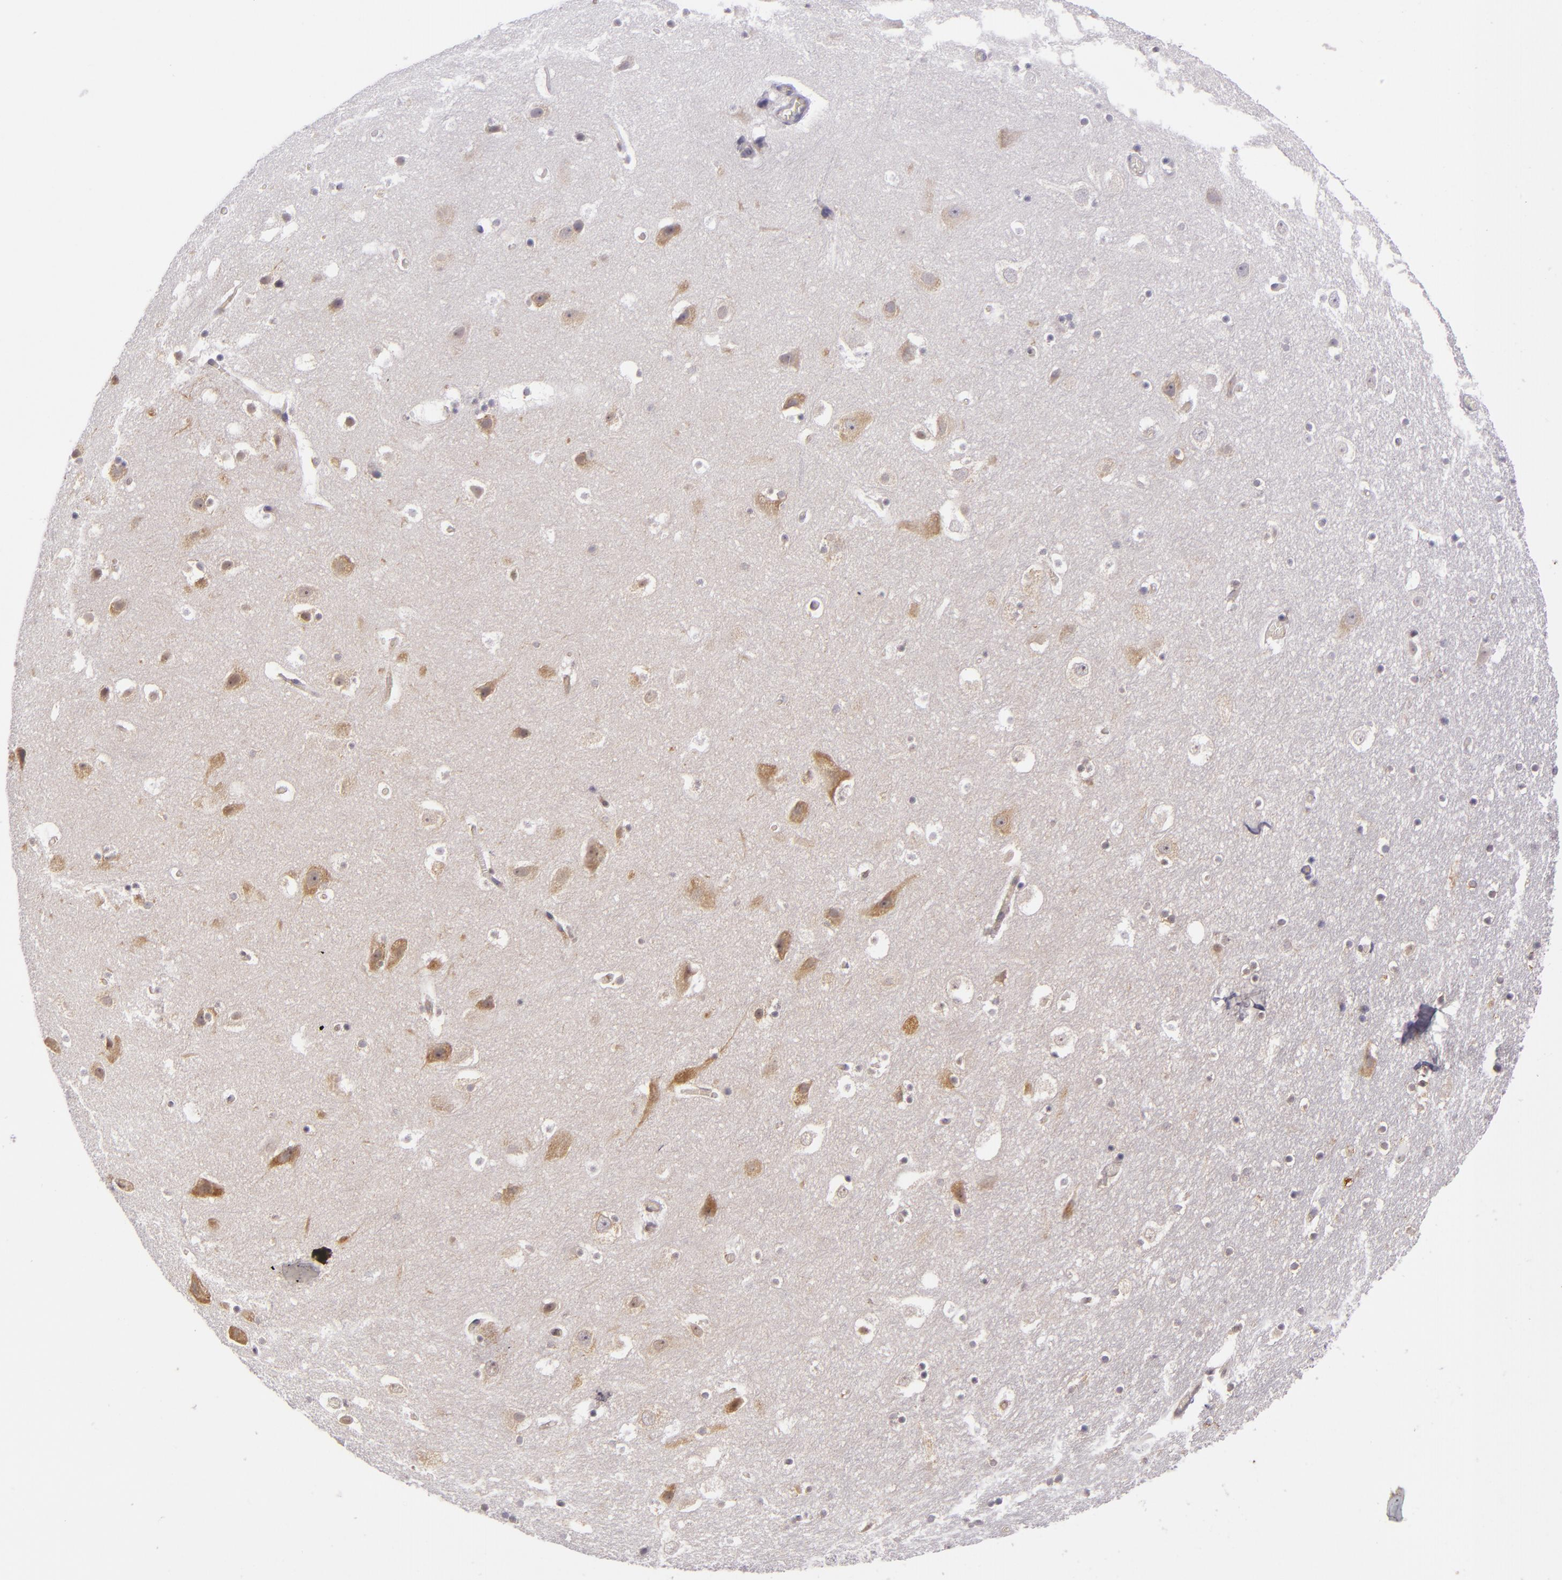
{"staining": {"intensity": "negative", "quantity": "none", "location": "none"}, "tissue": "hippocampus", "cell_type": "Glial cells", "image_type": "normal", "snomed": [{"axis": "morphology", "description": "Normal tissue, NOS"}, {"axis": "topography", "description": "Hippocampus"}], "caption": "High power microscopy photomicrograph of an IHC image of benign hippocampus, revealing no significant expression in glial cells.", "gene": "UPF3B", "patient": {"sex": "male", "age": 45}}